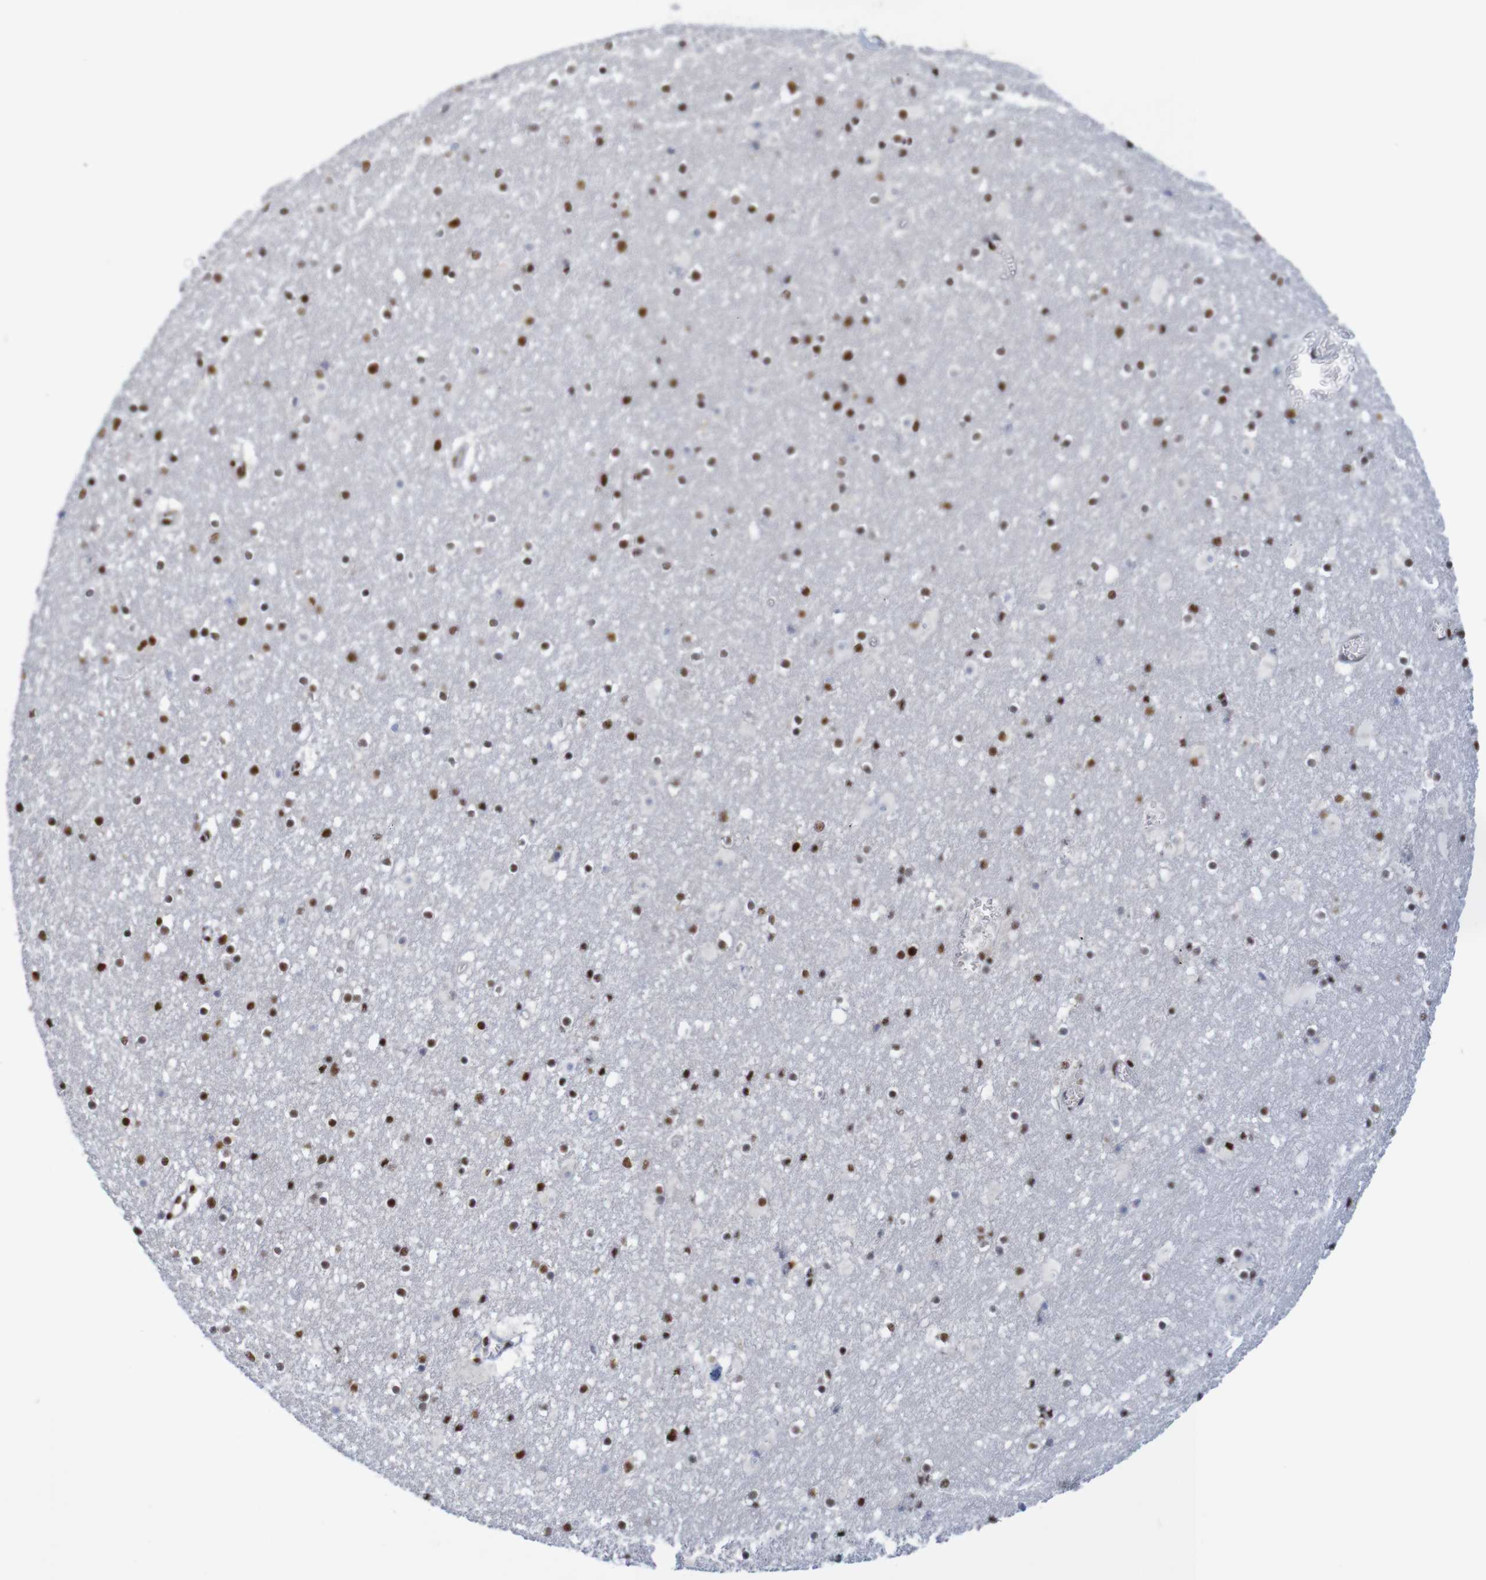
{"staining": {"intensity": "strong", "quantity": ">75%", "location": "nuclear"}, "tissue": "caudate", "cell_type": "Glial cells", "image_type": "normal", "snomed": [{"axis": "morphology", "description": "Normal tissue, NOS"}, {"axis": "topography", "description": "Lateral ventricle wall"}], "caption": "The micrograph shows immunohistochemical staining of benign caudate. There is strong nuclear expression is identified in about >75% of glial cells.", "gene": "THRAP3", "patient": {"sex": "male", "age": 45}}